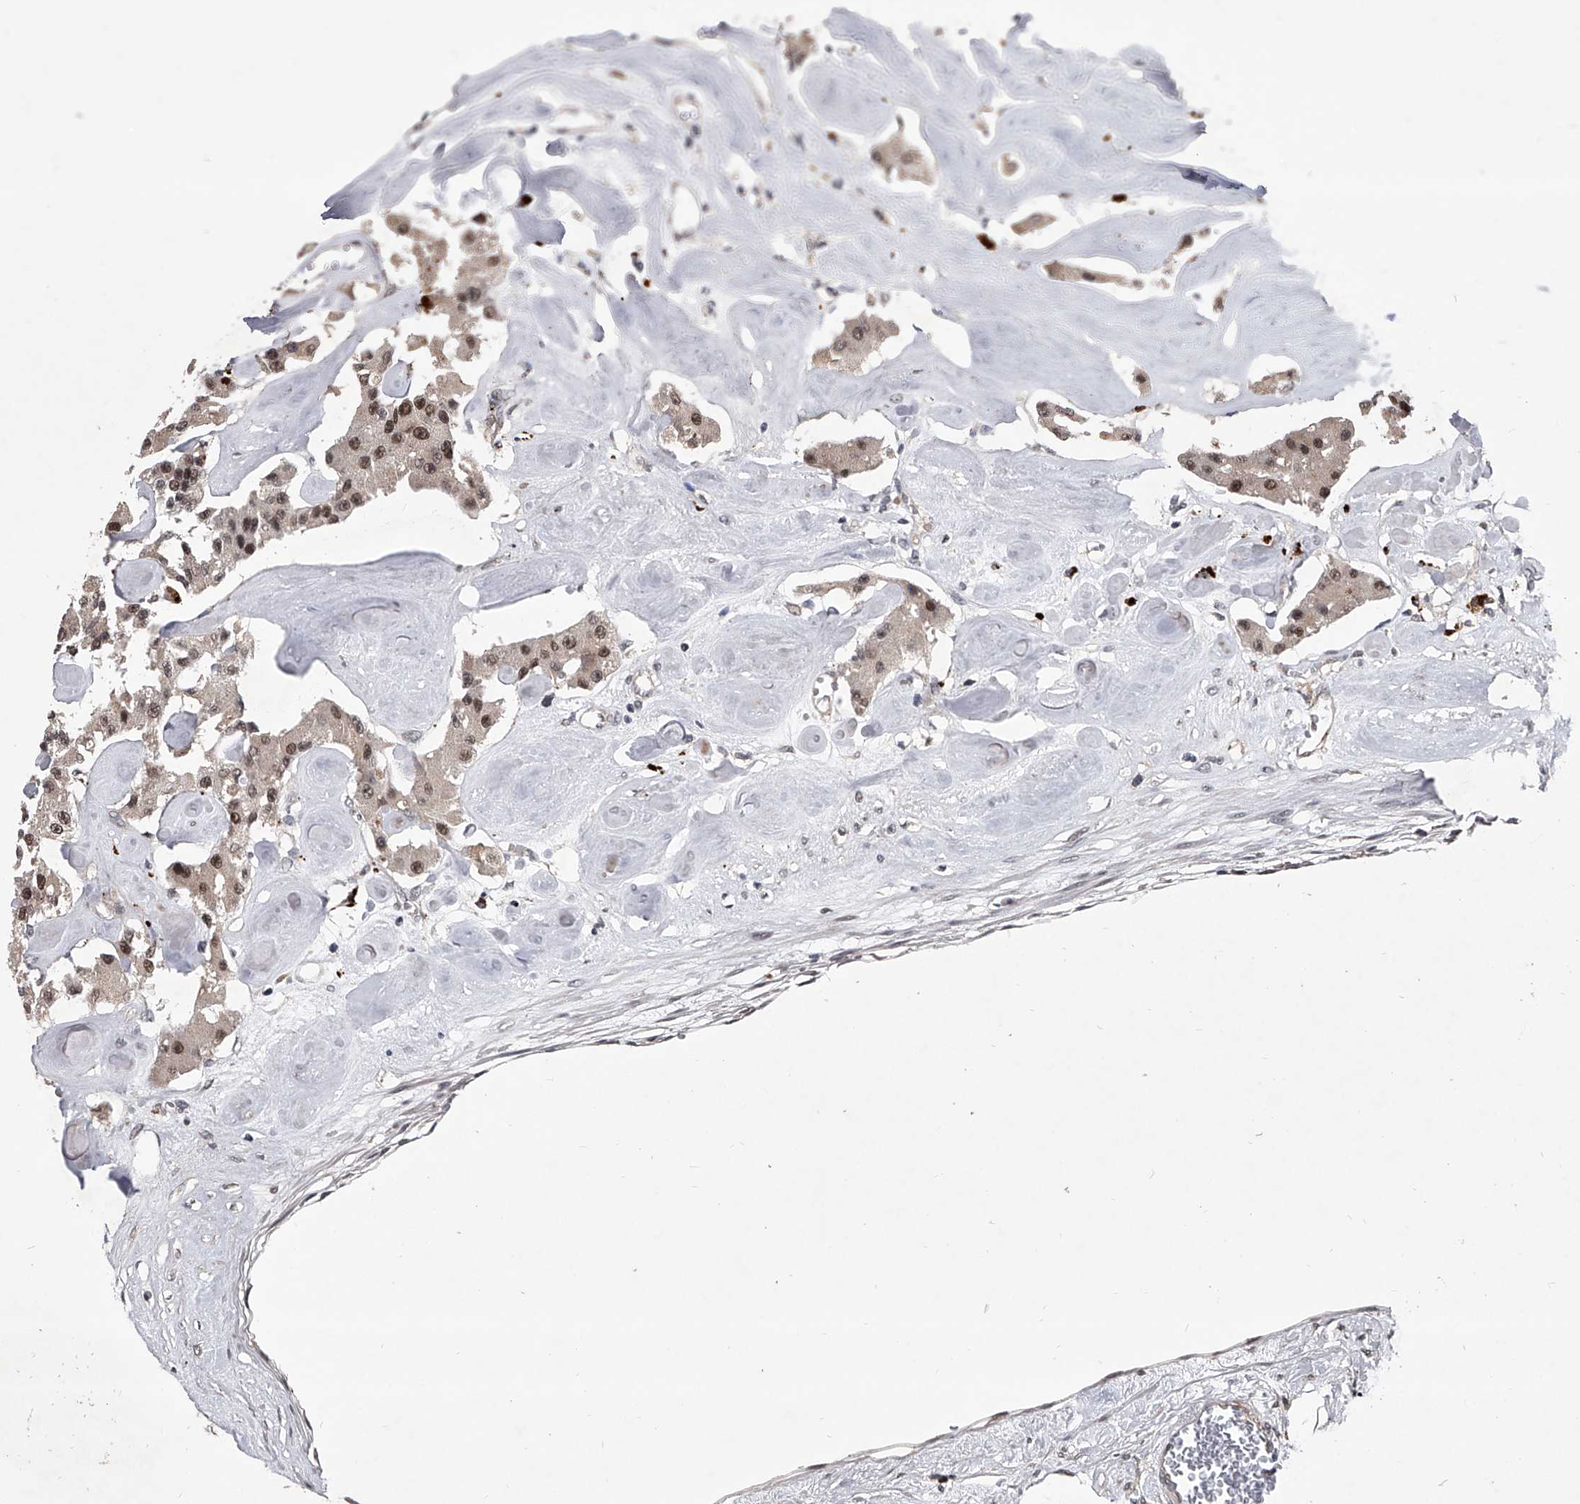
{"staining": {"intensity": "moderate", "quantity": "25%-75%", "location": "nuclear"}, "tissue": "carcinoid", "cell_type": "Tumor cells", "image_type": "cancer", "snomed": [{"axis": "morphology", "description": "Carcinoid, malignant, NOS"}, {"axis": "topography", "description": "Pancreas"}], "caption": "Protein staining of carcinoid (malignant) tissue demonstrates moderate nuclear staining in approximately 25%-75% of tumor cells.", "gene": "CMTR1", "patient": {"sex": "male", "age": 41}}